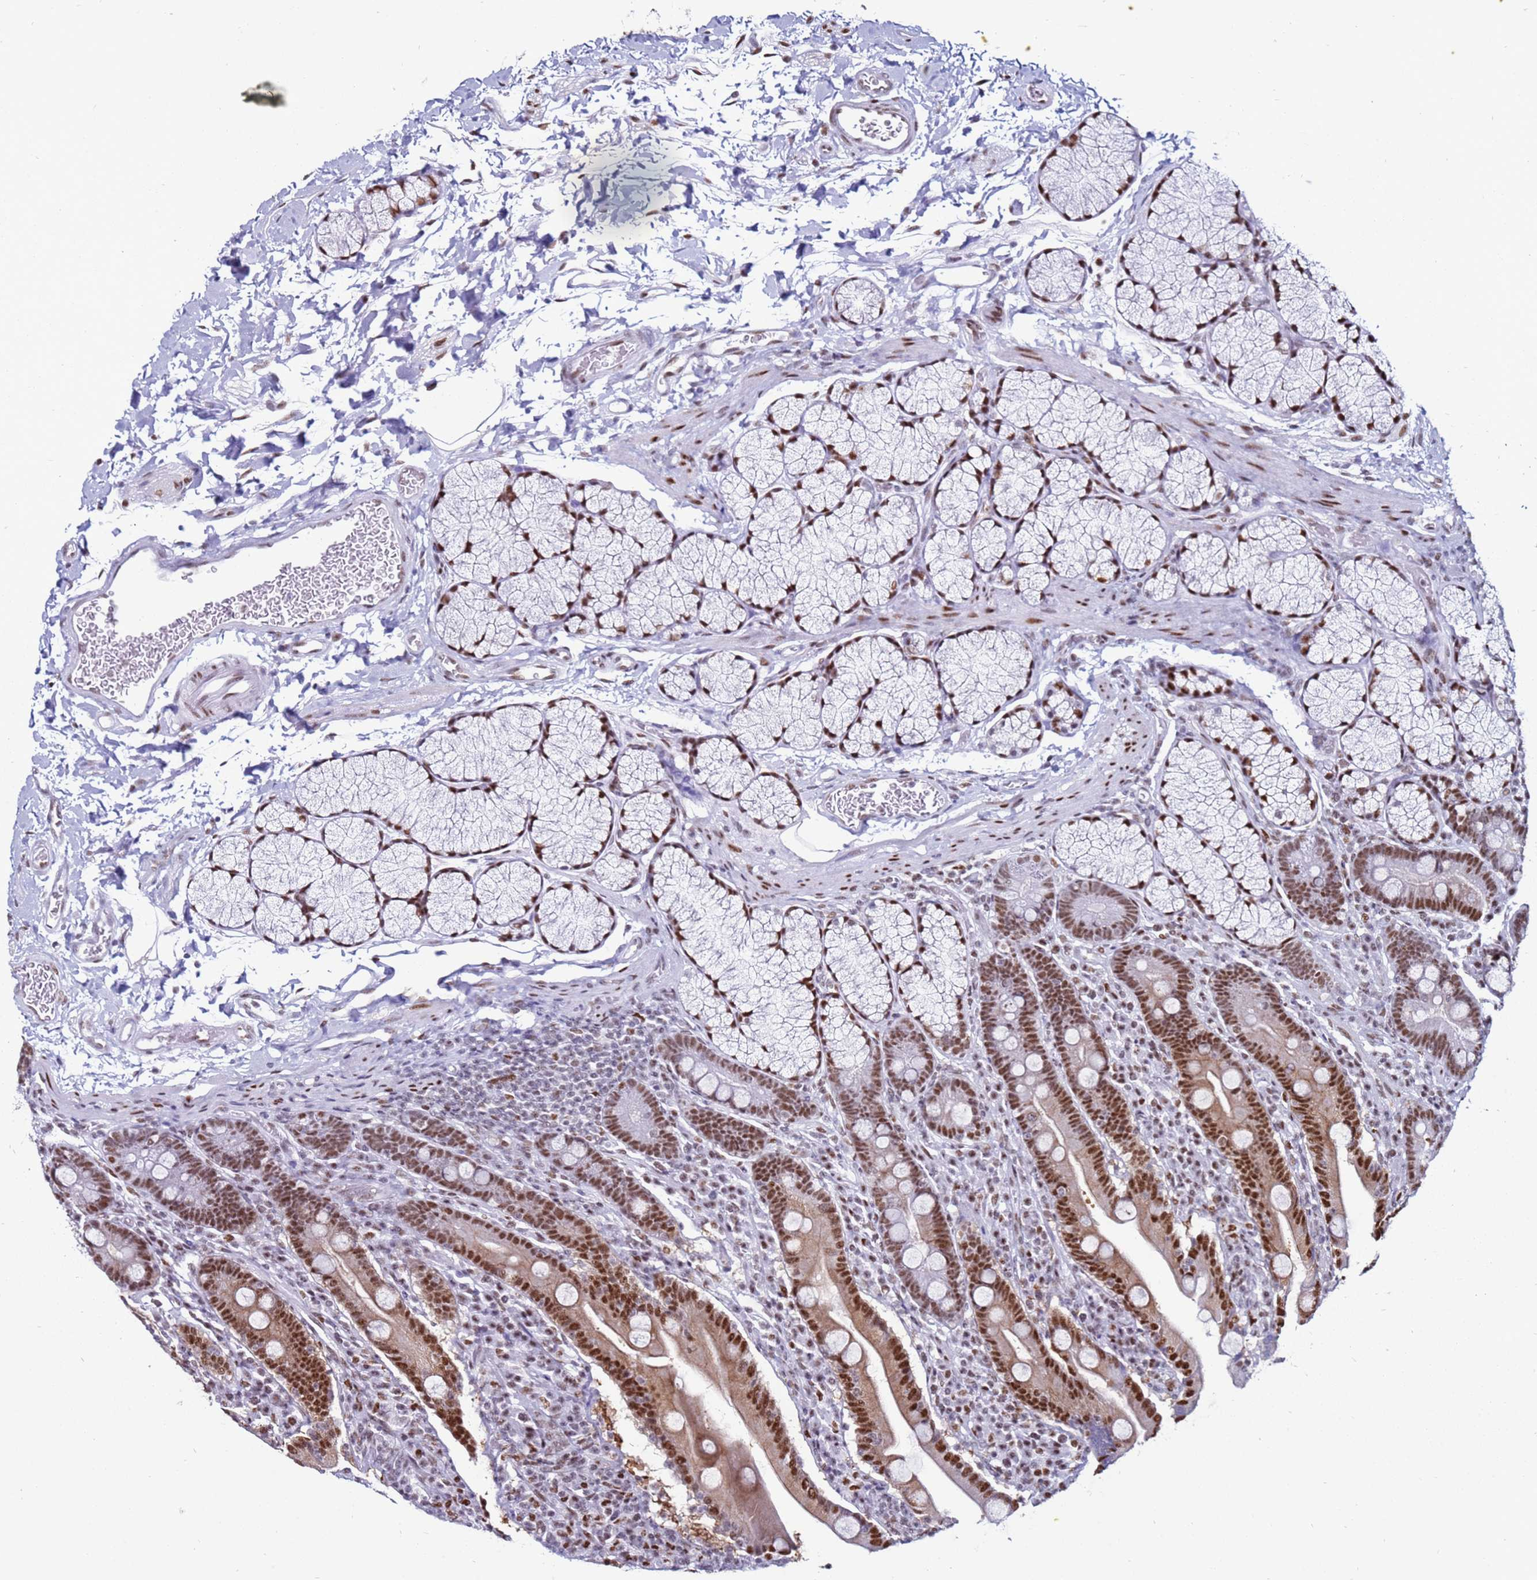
{"staining": {"intensity": "strong", "quantity": ">75%", "location": "cytoplasmic/membranous,nuclear"}, "tissue": "duodenum", "cell_type": "Glandular cells", "image_type": "normal", "snomed": [{"axis": "morphology", "description": "Normal tissue, NOS"}, {"axis": "topography", "description": "Duodenum"}], "caption": "High-power microscopy captured an immunohistochemistry micrograph of benign duodenum, revealing strong cytoplasmic/membranous,nuclear staining in about >75% of glandular cells.", "gene": "KPNA4", "patient": {"sex": "male", "age": 35}}